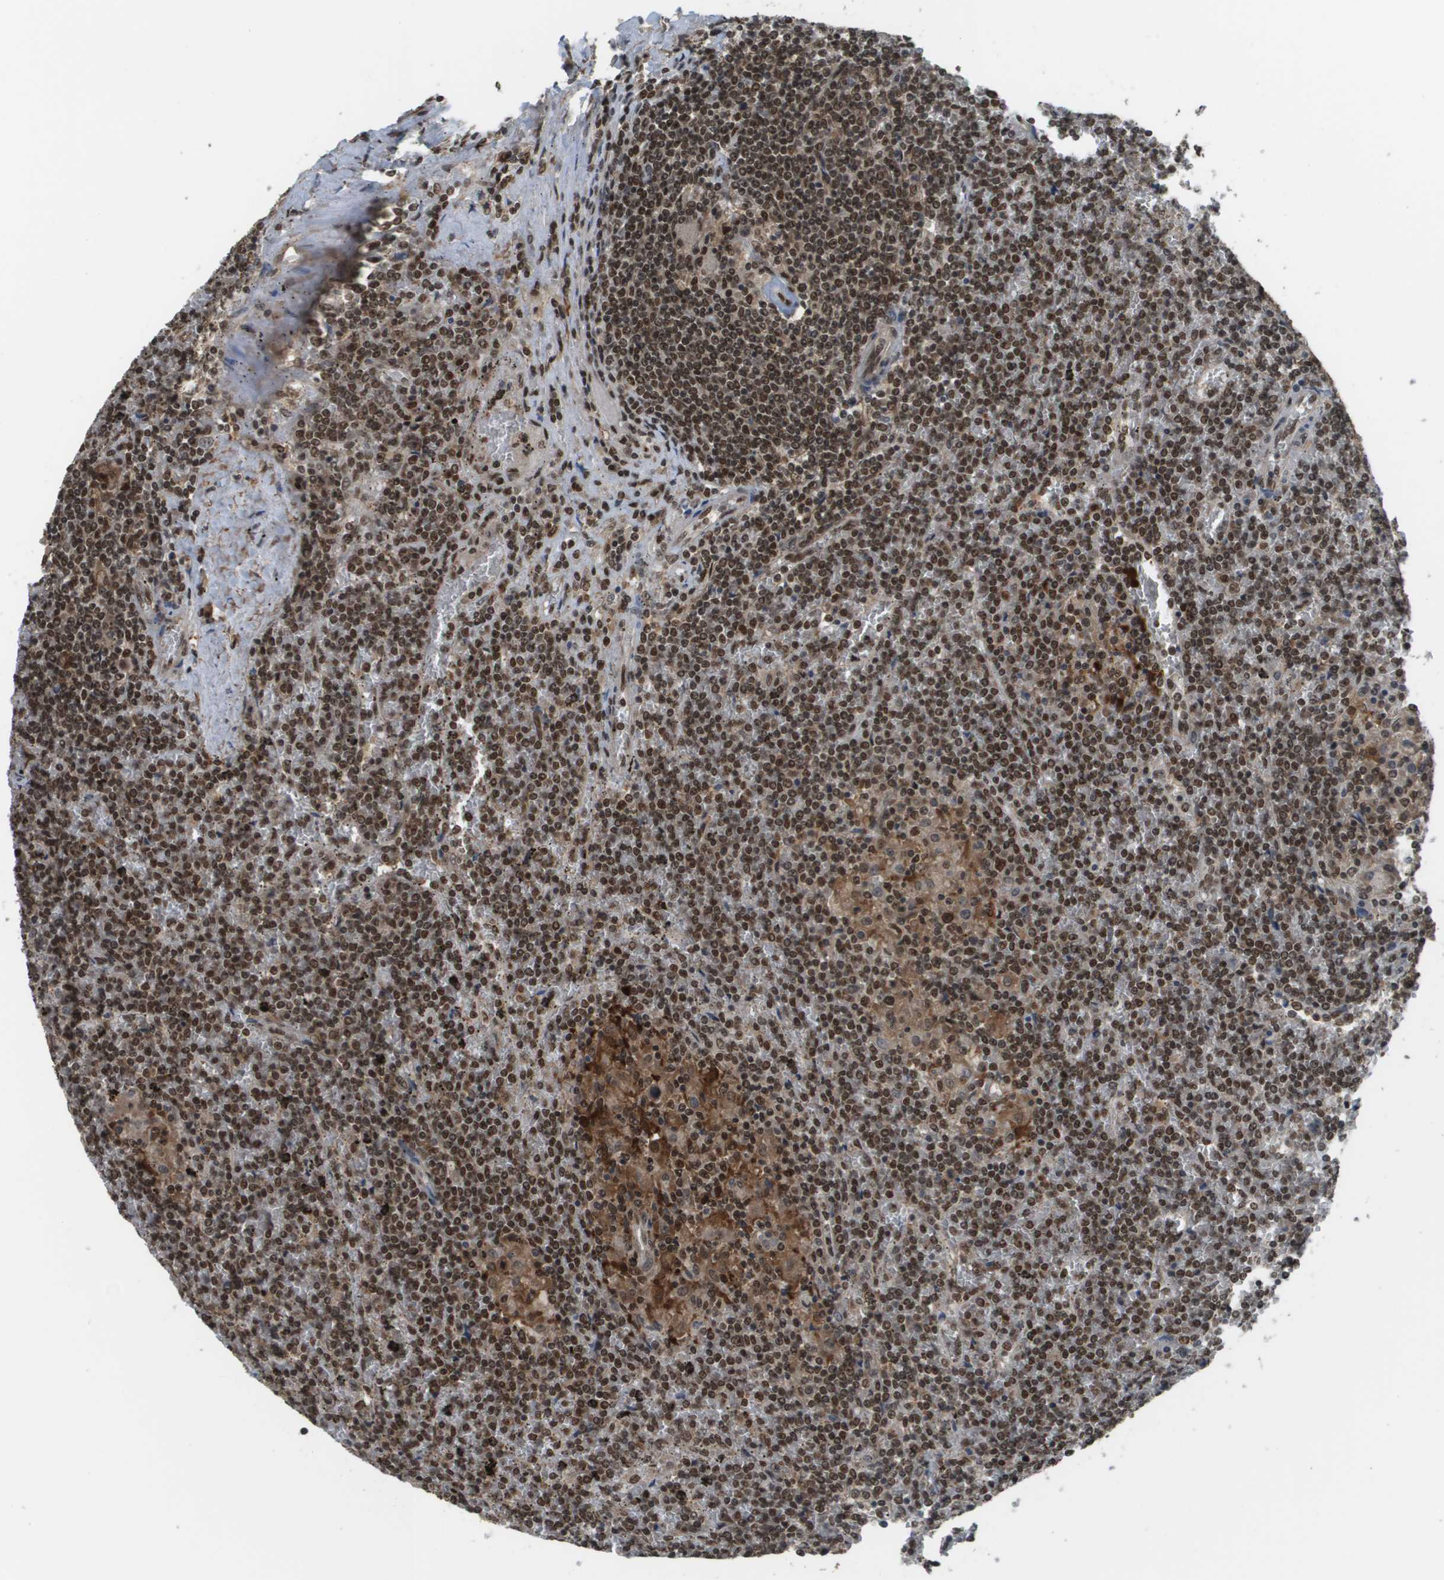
{"staining": {"intensity": "moderate", "quantity": ">75%", "location": "nuclear"}, "tissue": "lymphoma", "cell_type": "Tumor cells", "image_type": "cancer", "snomed": [{"axis": "morphology", "description": "Malignant lymphoma, non-Hodgkin's type, Low grade"}, {"axis": "topography", "description": "Spleen"}], "caption": "Immunohistochemical staining of malignant lymphoma, non-Hodgkin's type (low-grade) displays medium levels of moderate nuclear protein positivity in about >75% of tumor cells.", "gene": "PRCC", "patient": {"sex": "female", "age": 19}}